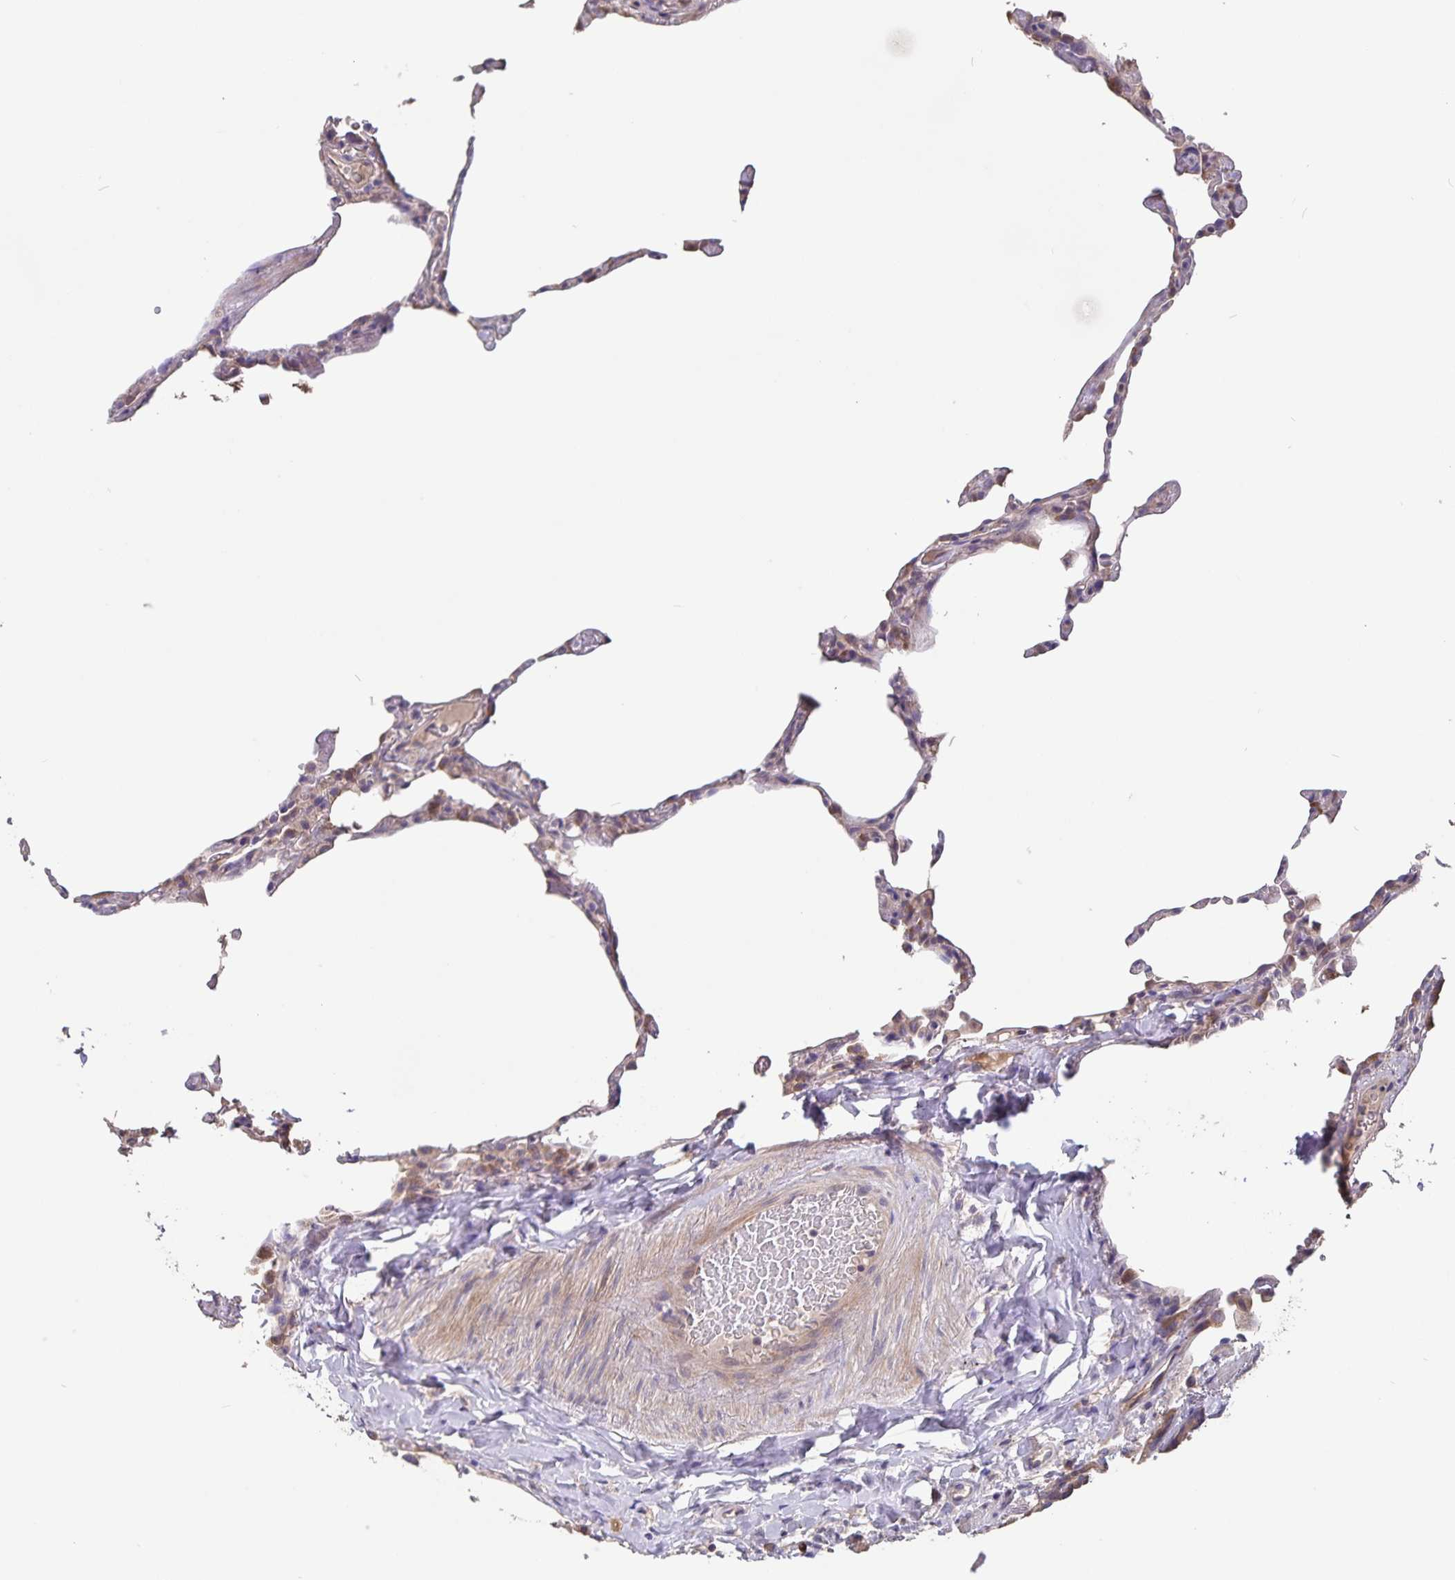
{"staining": {"intensity": "weak", "quantity": "<25%", "location": "cytoplasmic/membranous"}, "tissue": "lung", "cell_type": "Alveolar cells", "image_type": "normal", "snomed": [{"axis": "morphology", "description": "Normal tissue, NOS"}, {"axis": "topography", "description": "Lung"}], "caption": "Immunohistochemistry micrograph of unremarkable human lung stained for a protein (brown), which shows no positivity in alveolar cells. (Stains: DAB immunohistochemistry with hematoxylin counter stain, Microscopy: brightfield microscopy at high magnification).", "gene": "FBXL16", "patient": {"sex": "female", "age": 57}}